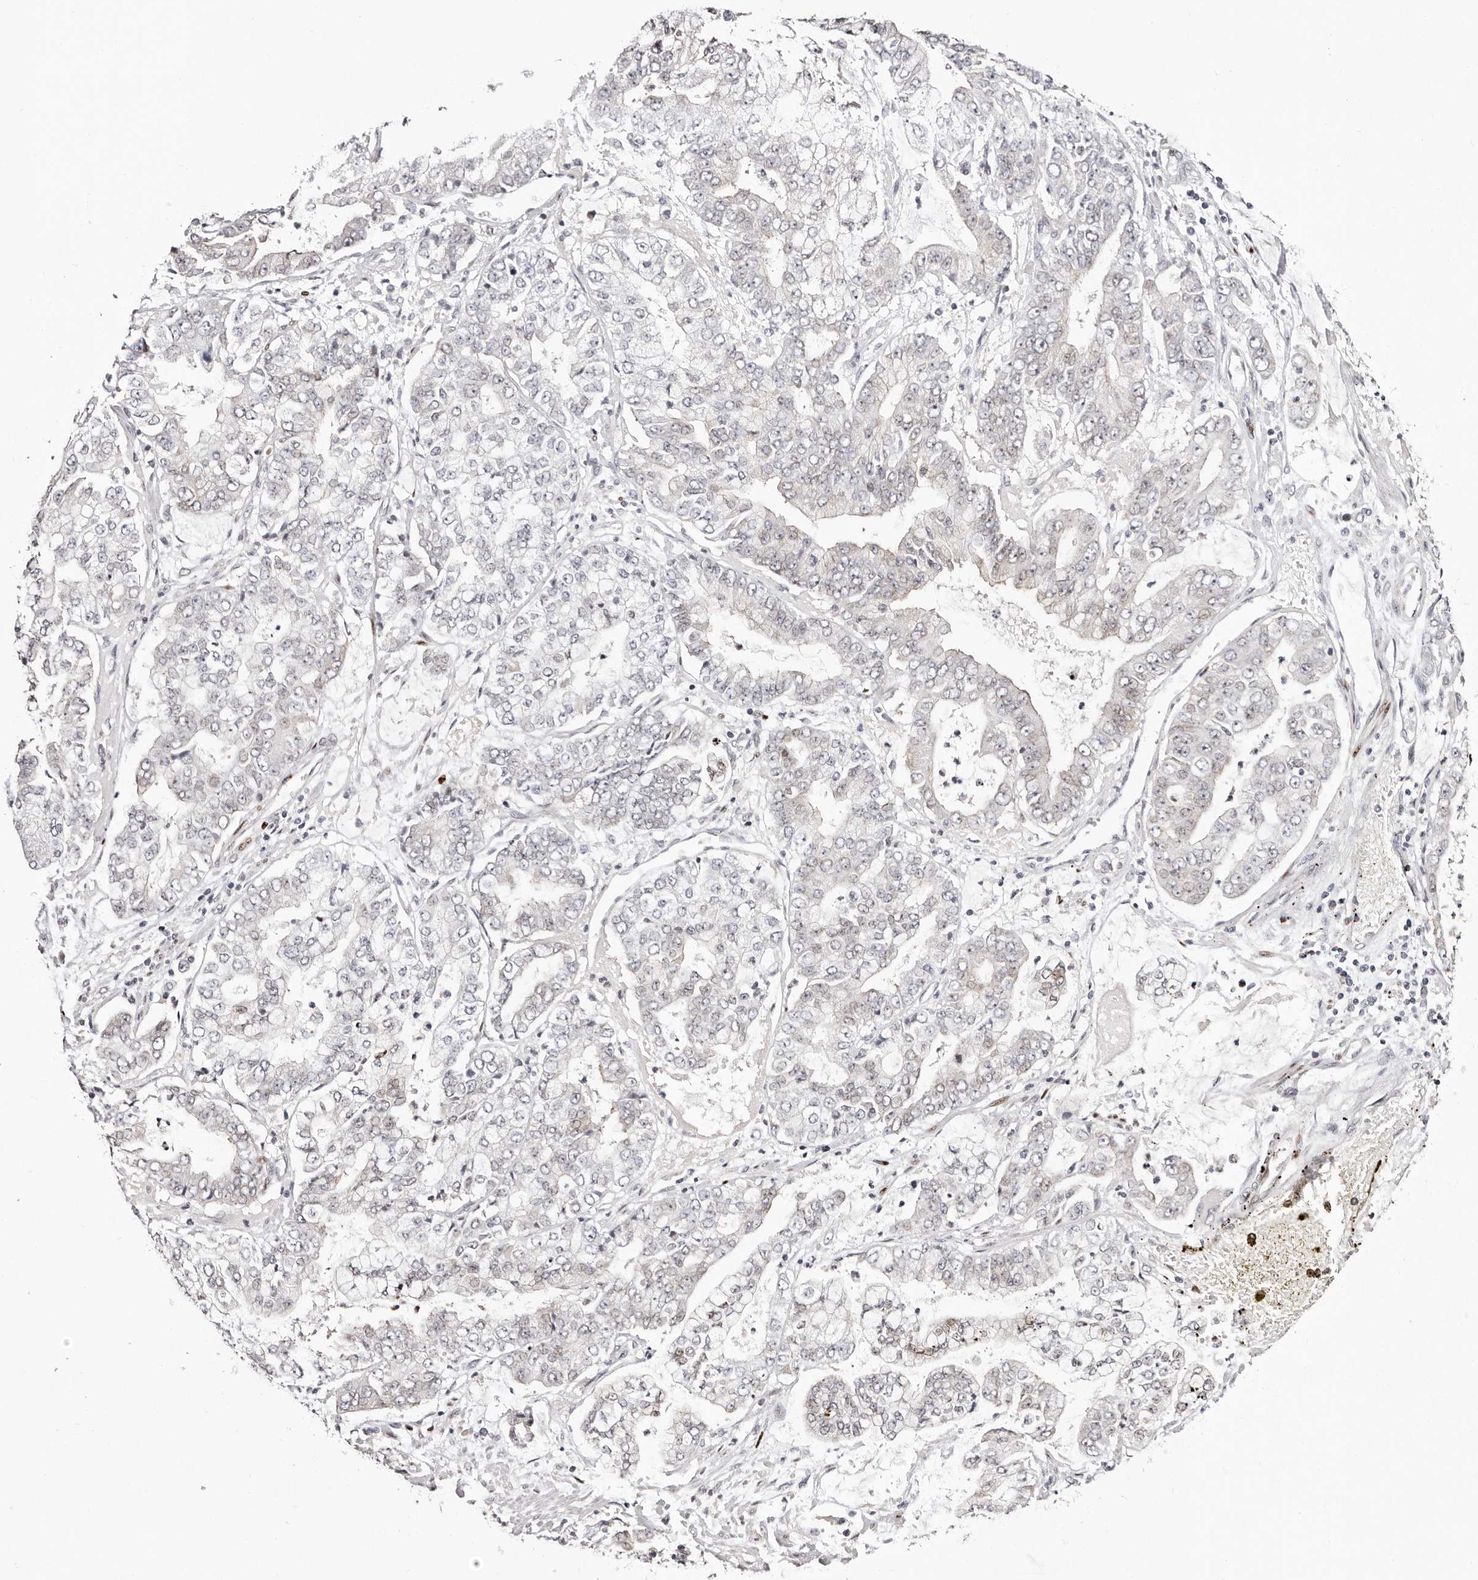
{"staining": {"intensity": "negative", "quantity": "none", "location": "none"}, "tissue": "stomach cancer", "cell_type": "Tumor cells", "image_type": "cancer", "snomed": [{"axis": "morphology", "description": "Adenocarcinoma, NOS"}, {"axis": "topography", "description": "Stomach"}], "caption": "IHC of stomach adenocarcinoma shows no staining in tumor cells.", "gene": "NUP153", "patient": {"sex": "male", "age": 76}}